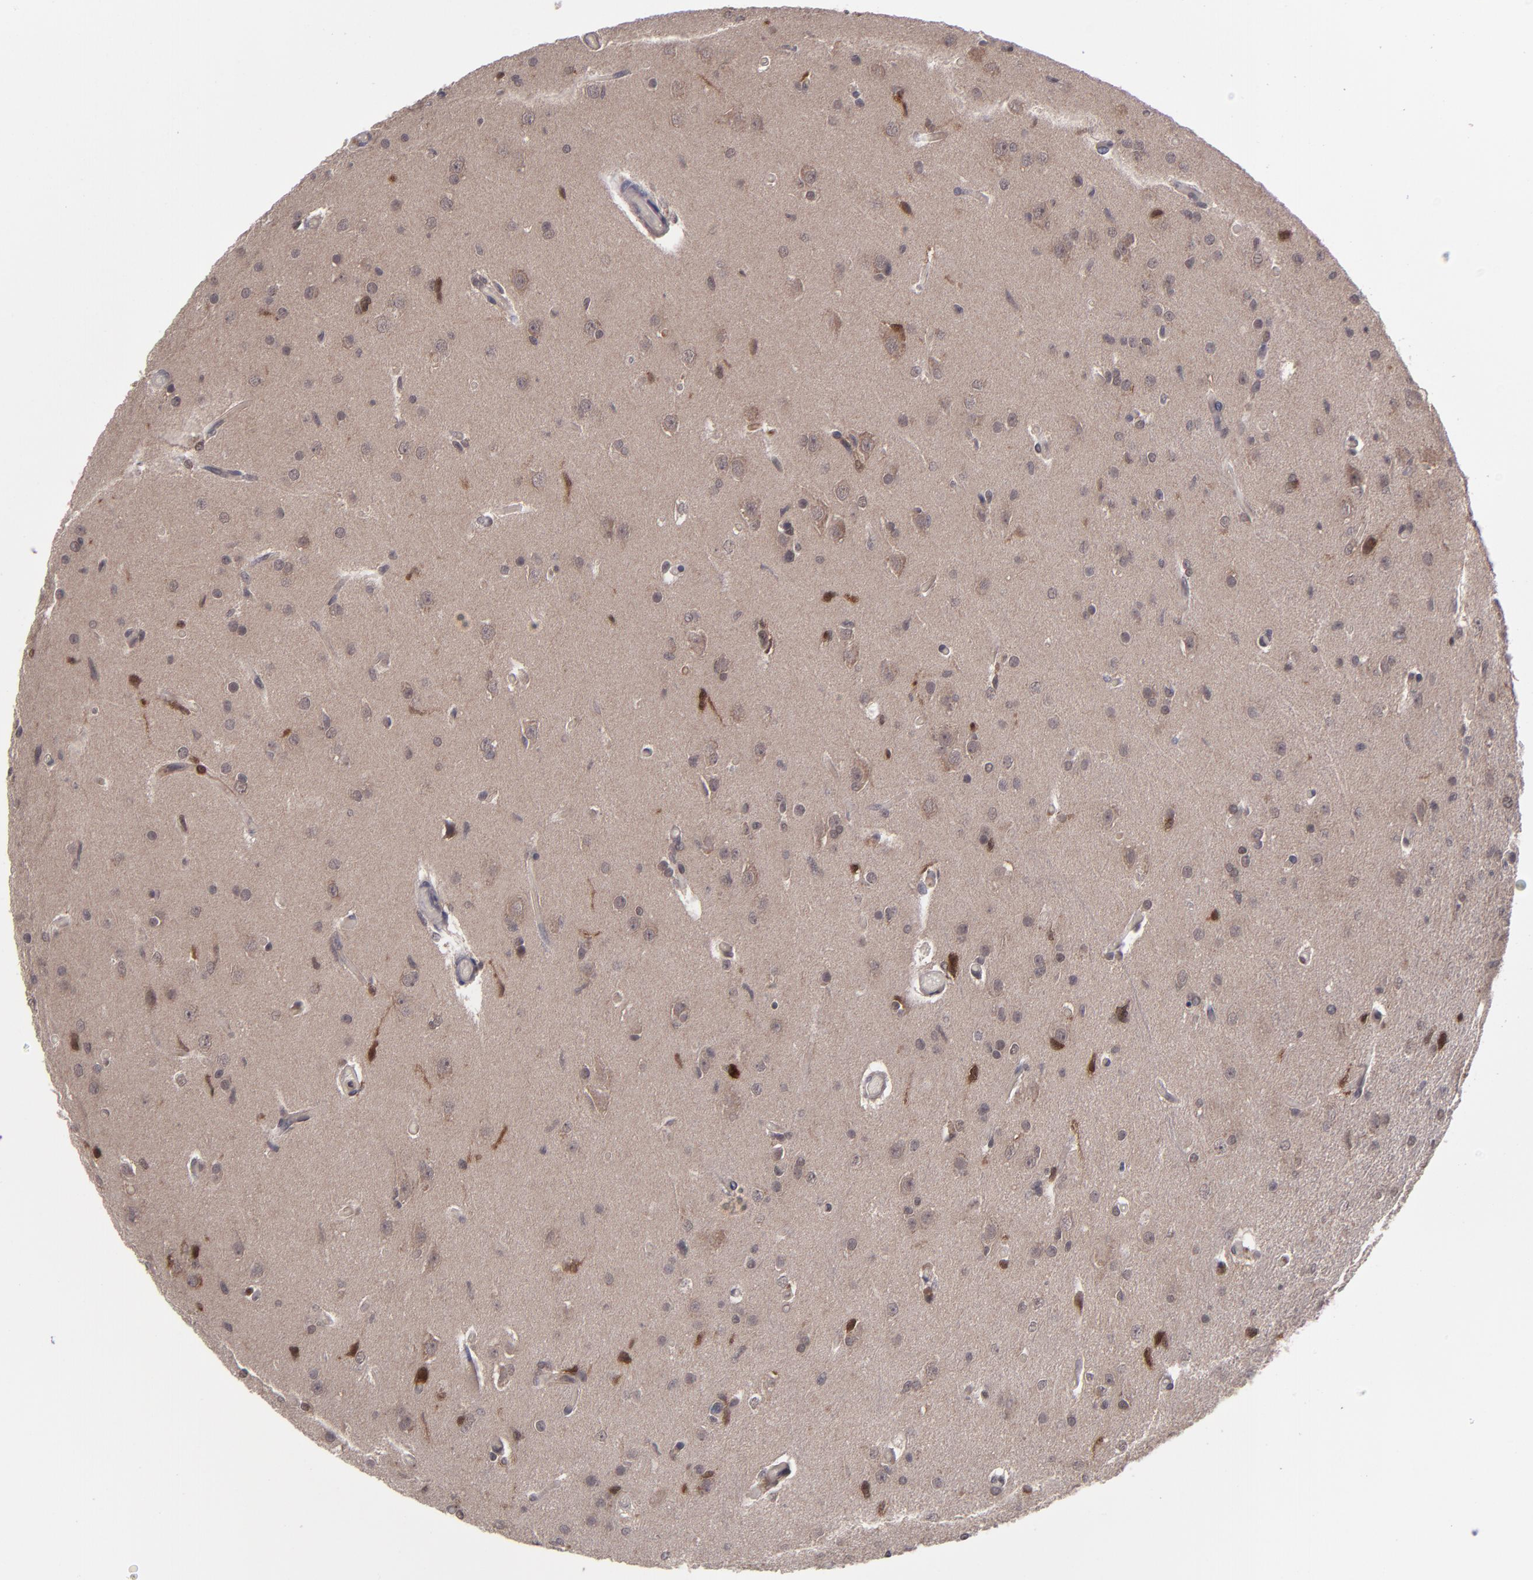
{"staining": {"intensity": "weak", "quantity": "25%-75%", "location": "cytoplasmic/membranous,nuclear"}, "tissue": "glioma", "cell_type": "Tumor cells", "image_type": "cancer", "snomed": [{"axis": "morphology", "description": "Glioma, malignant, High grade"}, {"axis": "topography", "description": "Brain"}], "caption": "Immunohistochemistry histopathology image of glioma stained for a protein (brown), which shows low levels of weak cytoplasmic/membranous and nuclear expression in about 25%-75% of tumor cells.", "gene": "TYMS", "patient": {"sex": "male", "age": 33}}